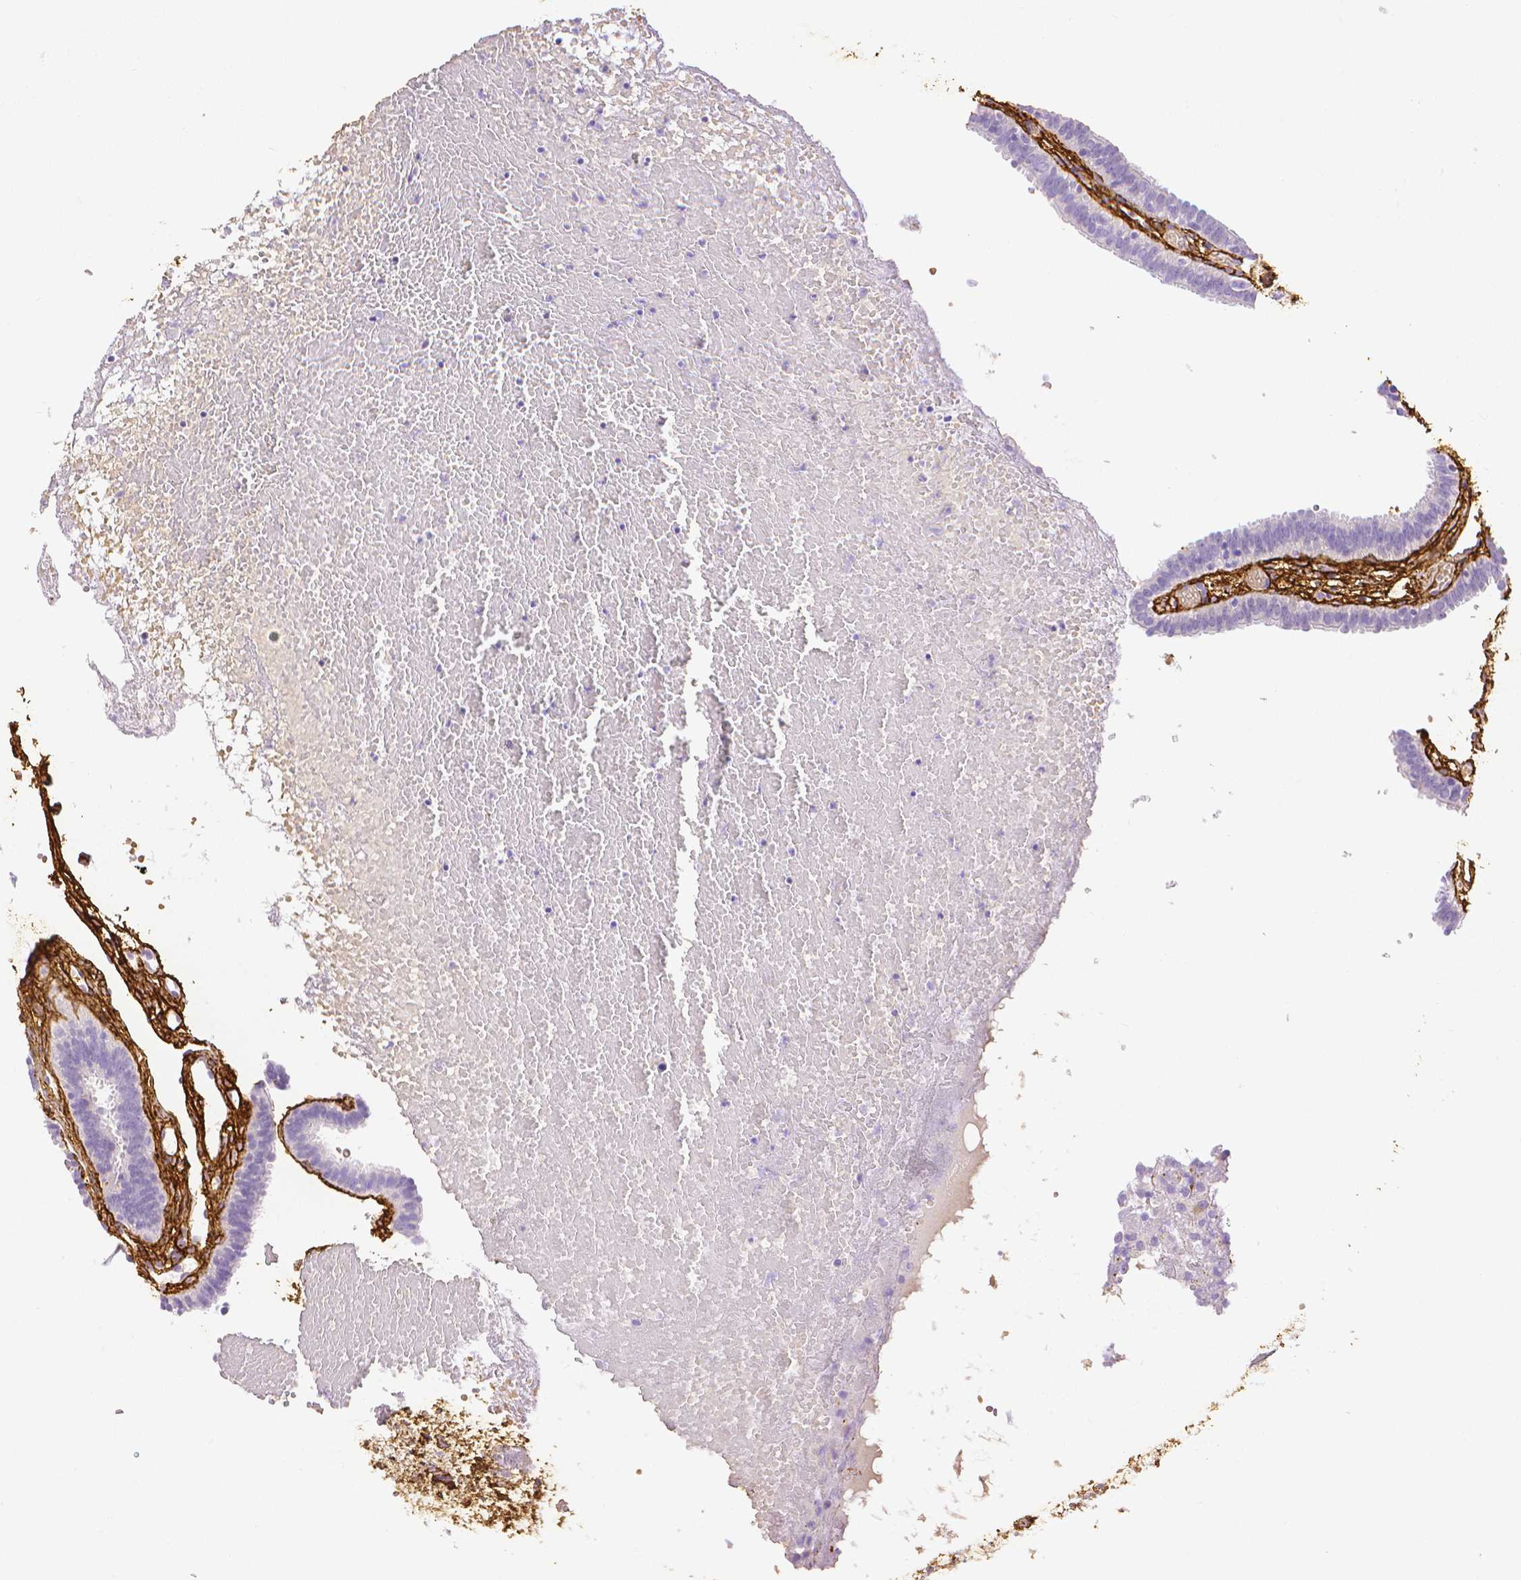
{"staining": {"intensity": "negative", "quantity": "none", "location": "none"}, "tissue": "fallopian tube", "cell_type": "Glandular cells", "image_type": "normal", "snomed": [{"axis": "morphology", "description": "Normal tissue, NOS"}, {"axis": "topography", "description": "Fallopian tube"}], "caption": "High magnification brightfield microscopy of normal fallopian tube stained with DAB (brown) and counterstained with hematoxylin (blue): glandular cells show no significant staining. The staining is performed using DAB brown chromogen with nuclei counter-stained in using hematoxylin.", "gene": "FBN1", "patient": {"sex": "female", "age": 37}}